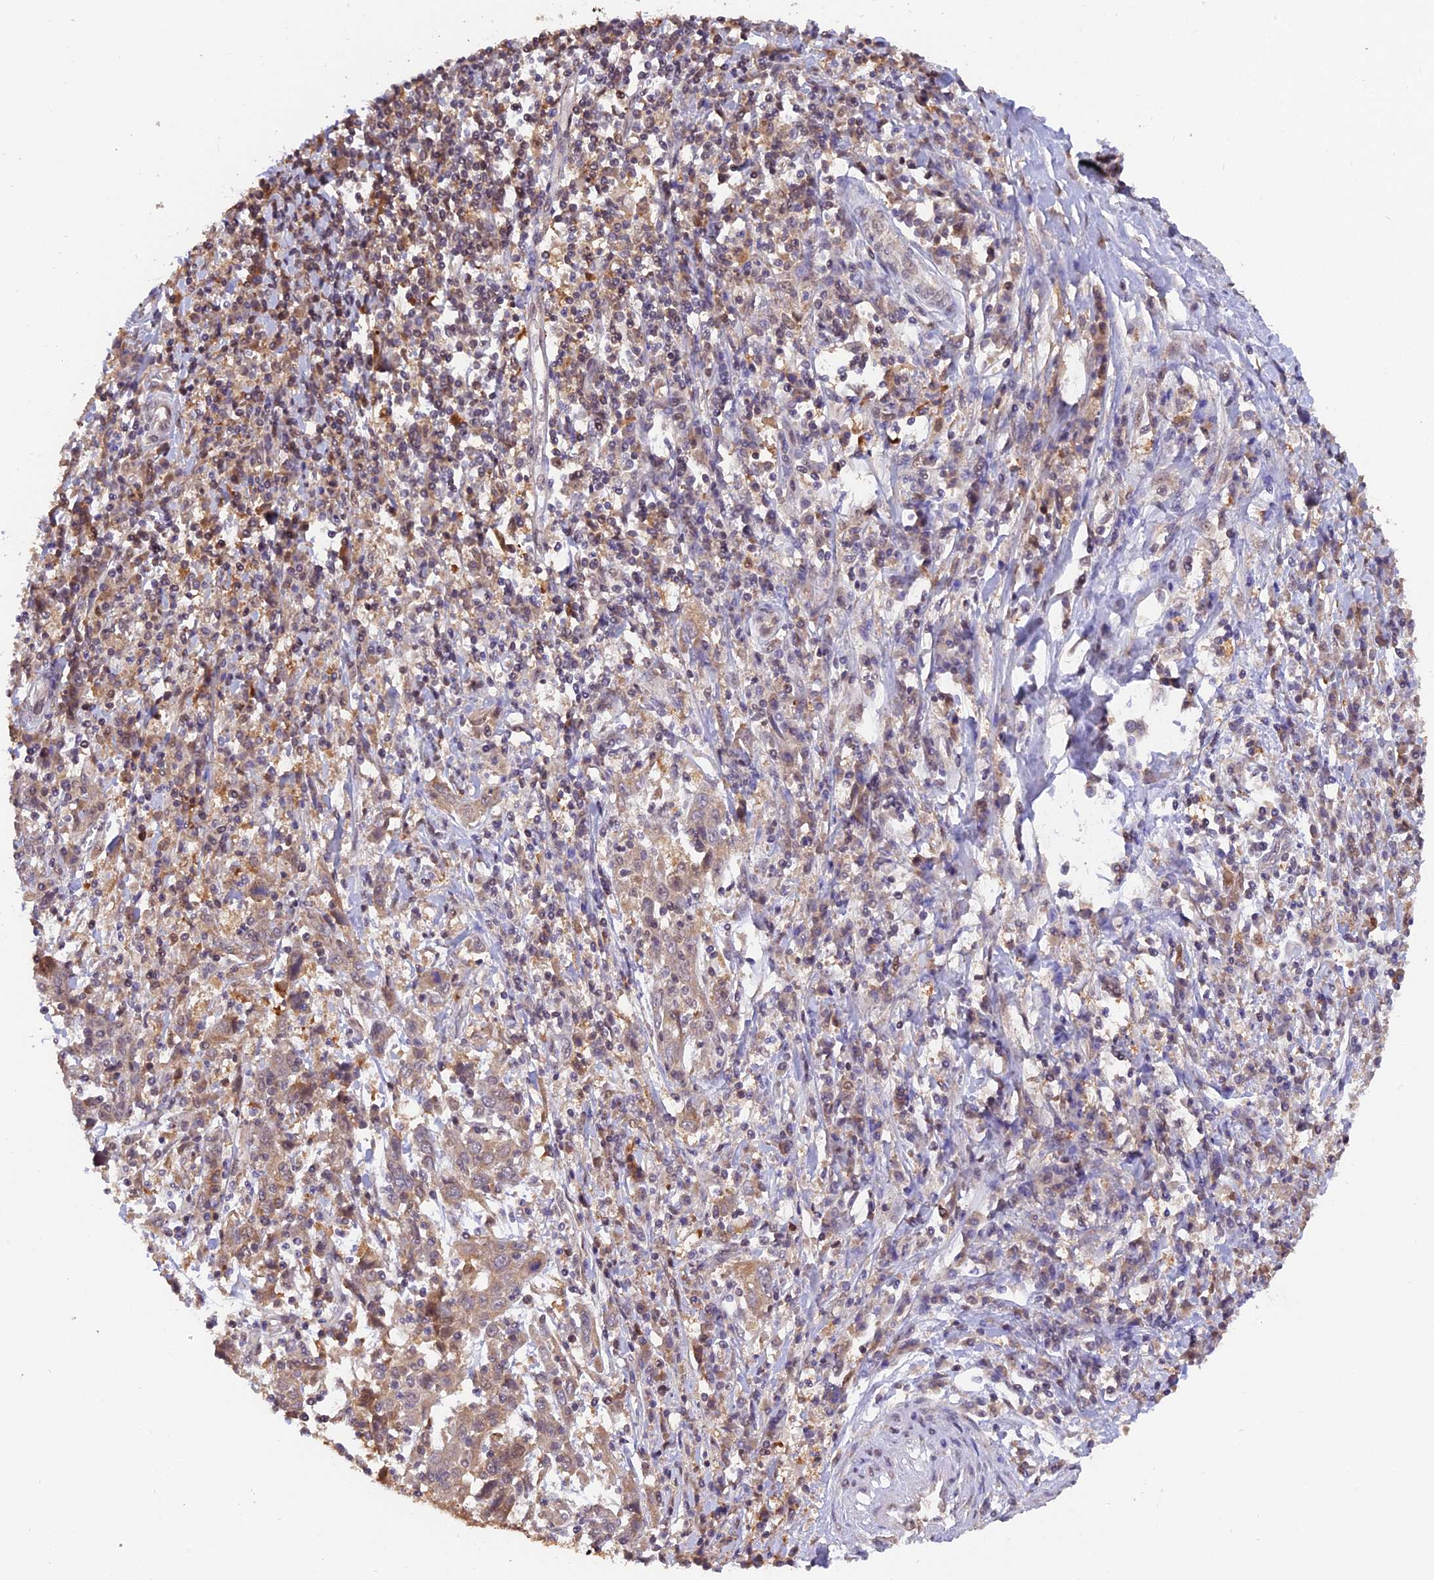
{"staining": {"intensity": "weak", "quantity": "25%-75%", "location": "cytoplasmic/membranous,nuclear"}, "tissue": "cervical cancer", "cell_type": "Tumor cells", "image_type": "cancer", "snomed": [{"axis": "morphology", "description": "Squamous cell carcinoma, NOS"}, {"axis": "topography", "description": "Cervix"}], "caption": "Cervical cancer stained for a protein (brown) shows weak cytoplasmic/membranous and nuclear positive staining in approximately 25%-75% of tumor cells.", "gene": "MNS1", "patient": {"sex": "female", "age": 46}}